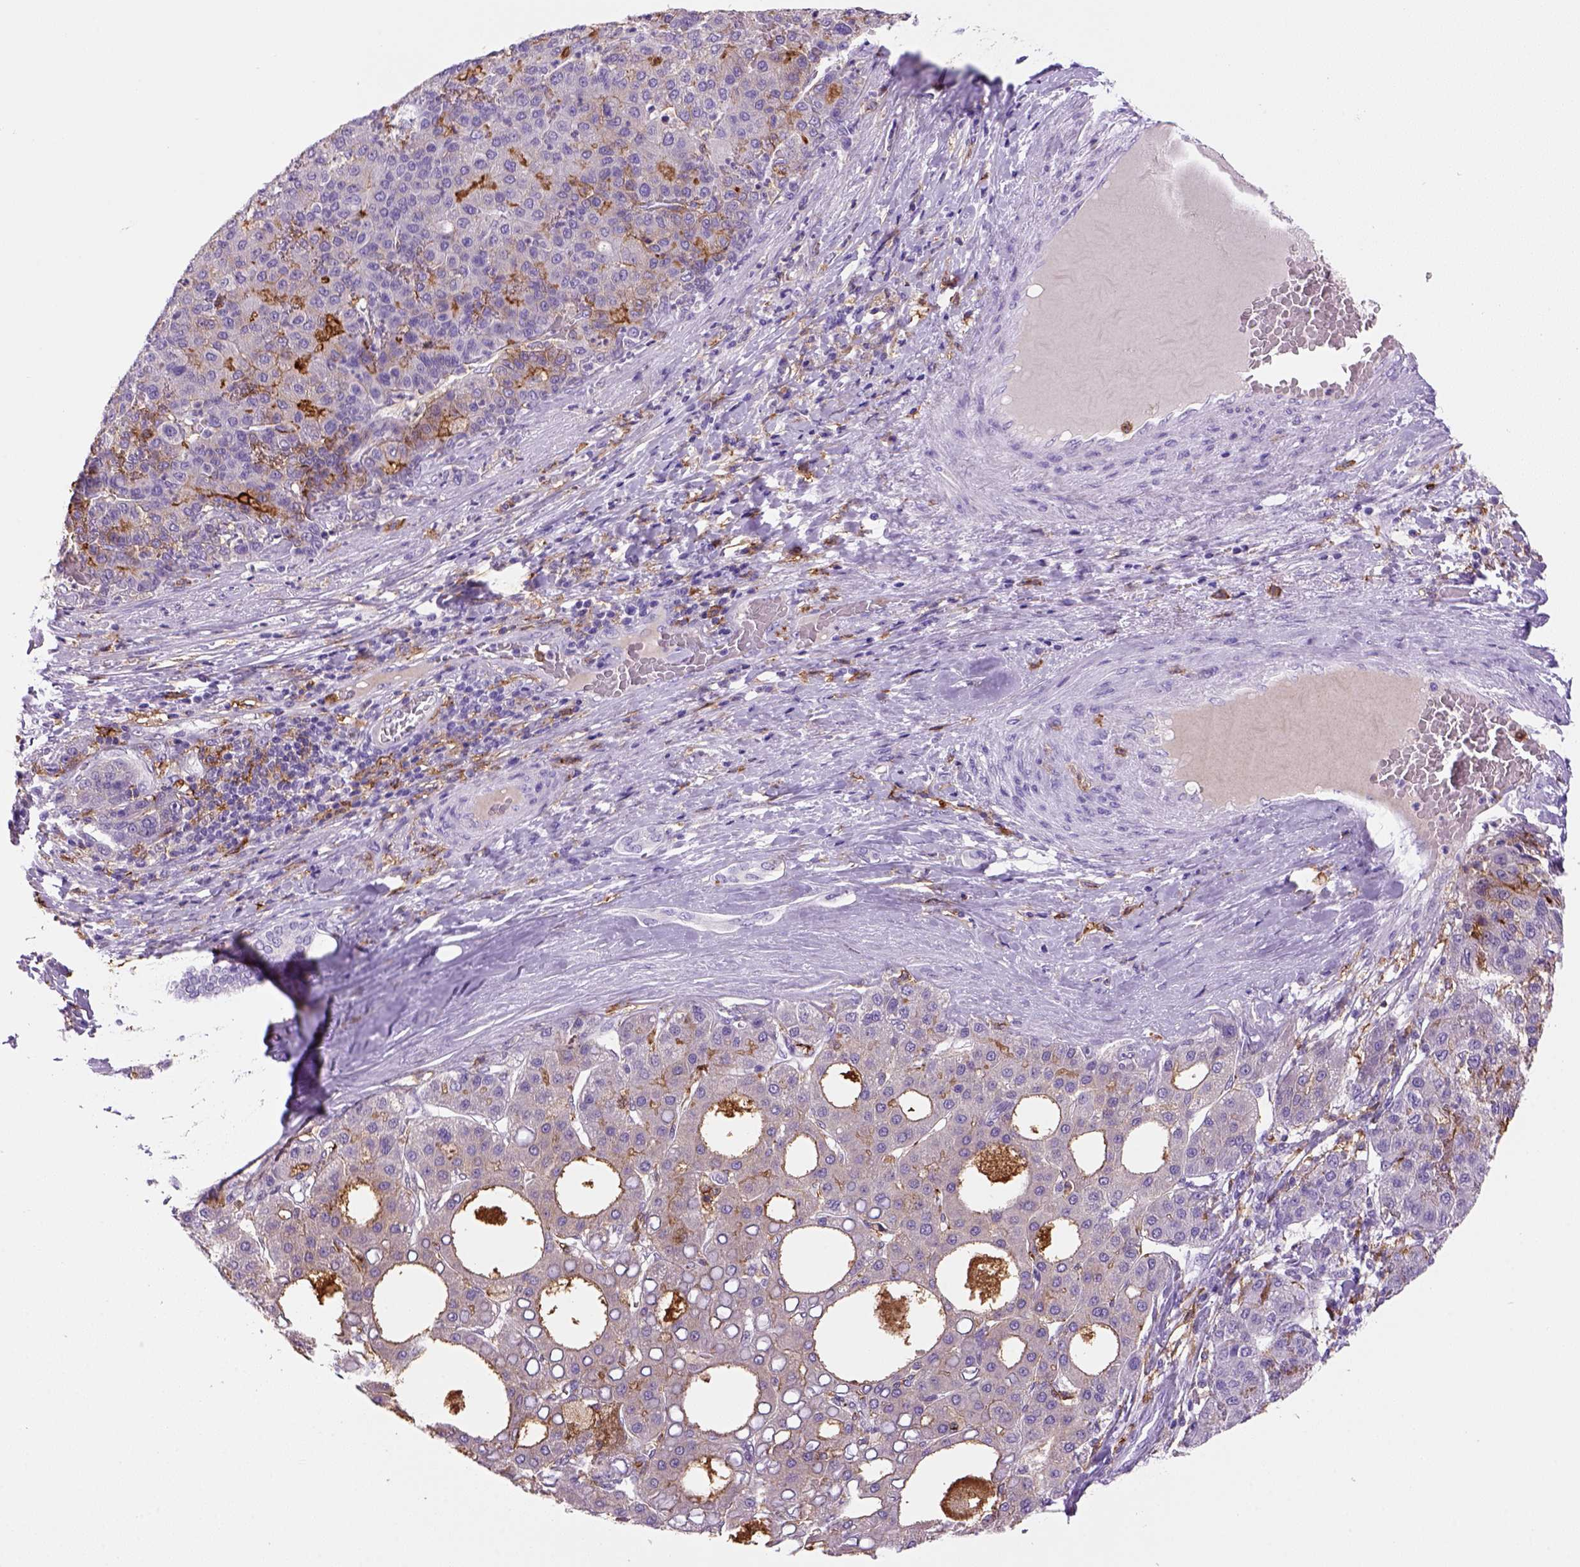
{"staining": {"intensity": "negative", "quantity": "none", "location": "none"}, "tissue": "liver cancer", "cell_type": "Tumor cells", "image_type": "cancer", "snomed": [{"axis": "morphology", "description": "Carcinoma, Hepatocellular, NOS"}, {"axis": "topography", "description": "Liver"}], "caption": "Tumor cells show no significant protein expression in liver hepatocellular carcinoma.", "gene": "CD14", "patient": {"sex": "male", "age": 65}}